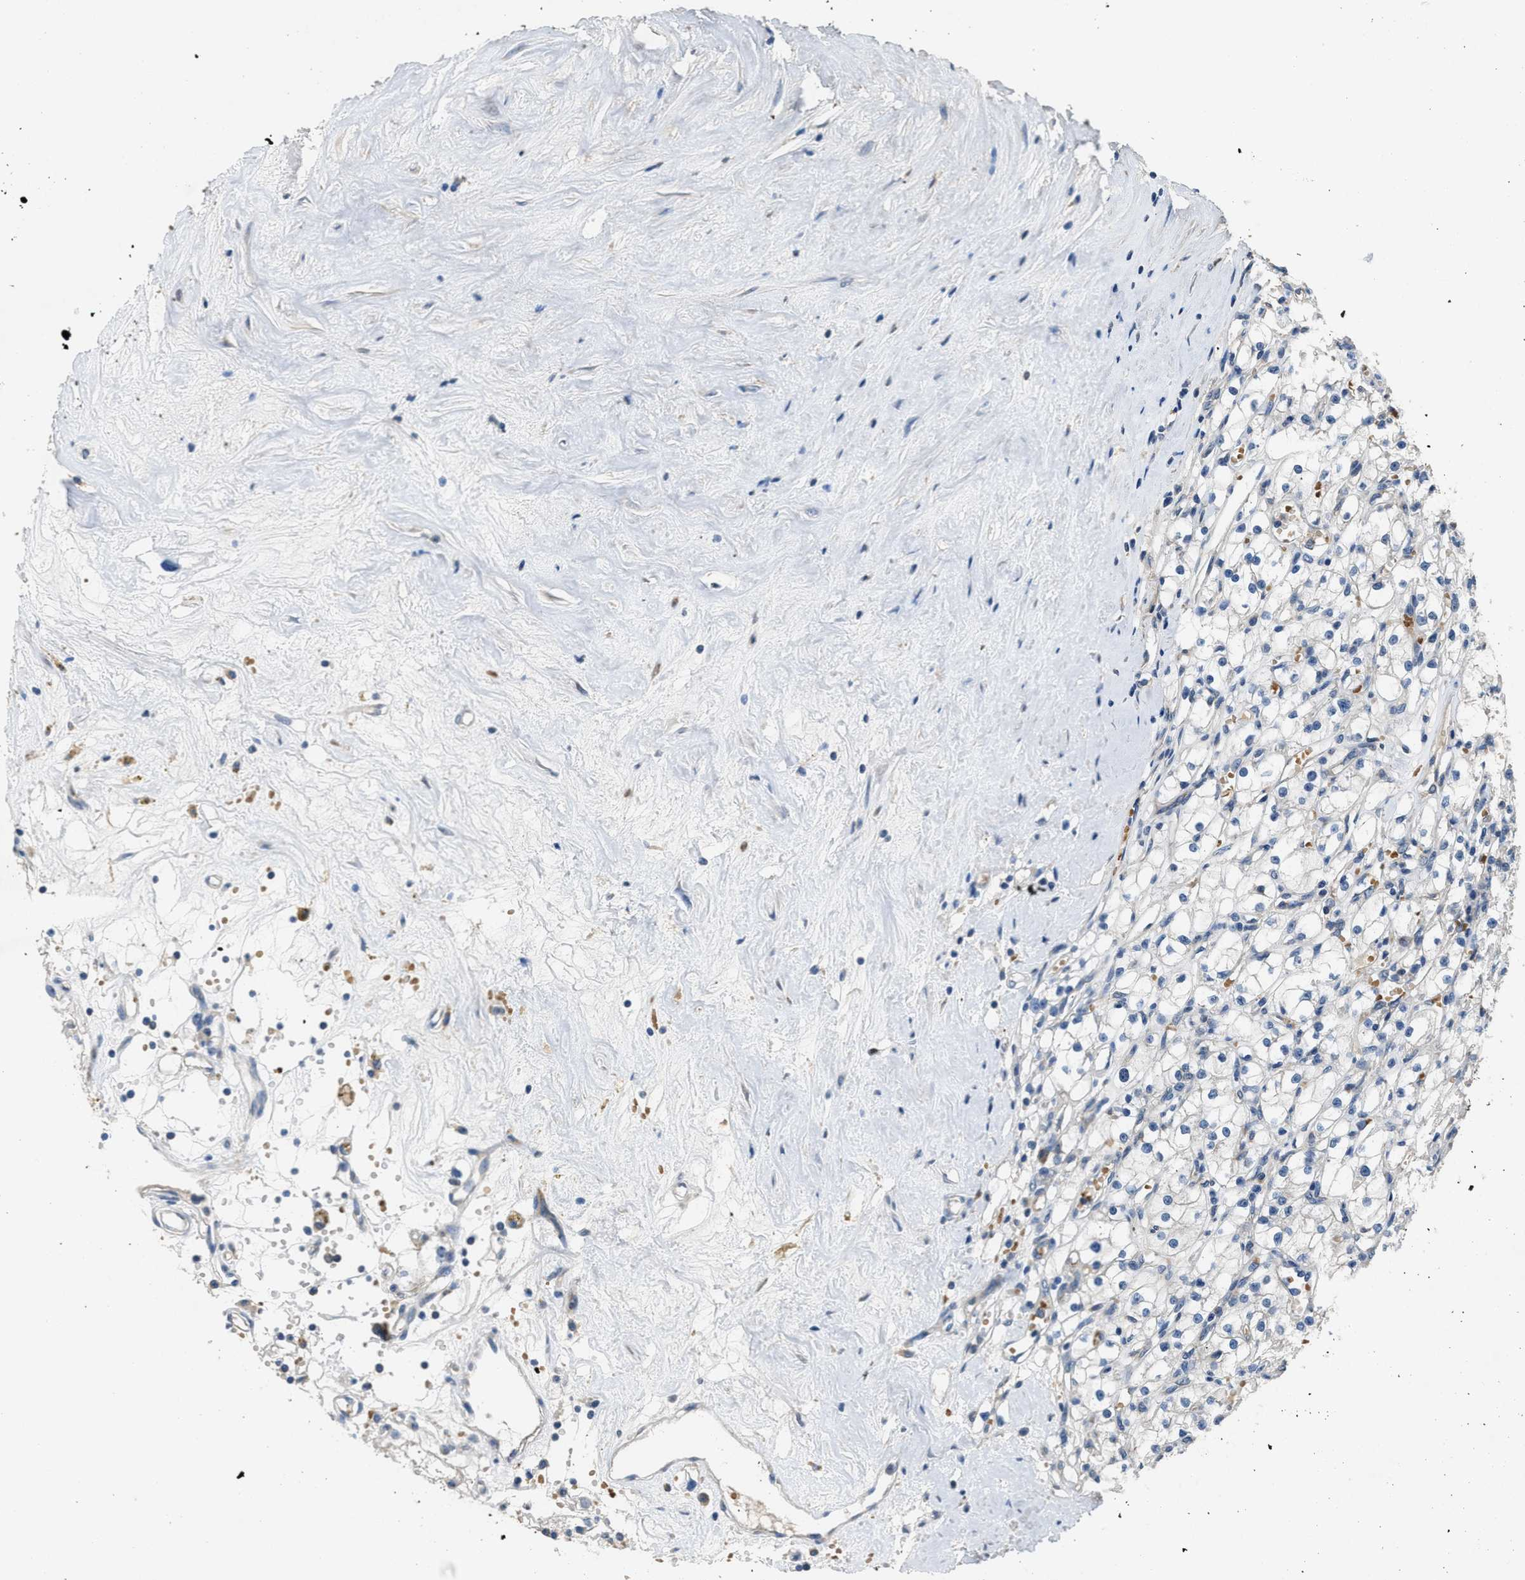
{"staining": {"intensity": "negative", "quantity": "none", "location": "none"}, "tissue": "renal cancer", "cell_type": "Tumor cells", "image_type": "cancer", "snomed": [{"axis": "morphology", "description": "Adenocarcinoma, NOS"}, {"axis": "topography", "description": "Kidney"}], "caption": "A high-resolution micrograph shows immunohistochemistry (IHC) staining of renal cancer, which shows no significant positivity in tumor cells.", "gene": "DGKE", "patient": {"sex": "male", "age": 56}}